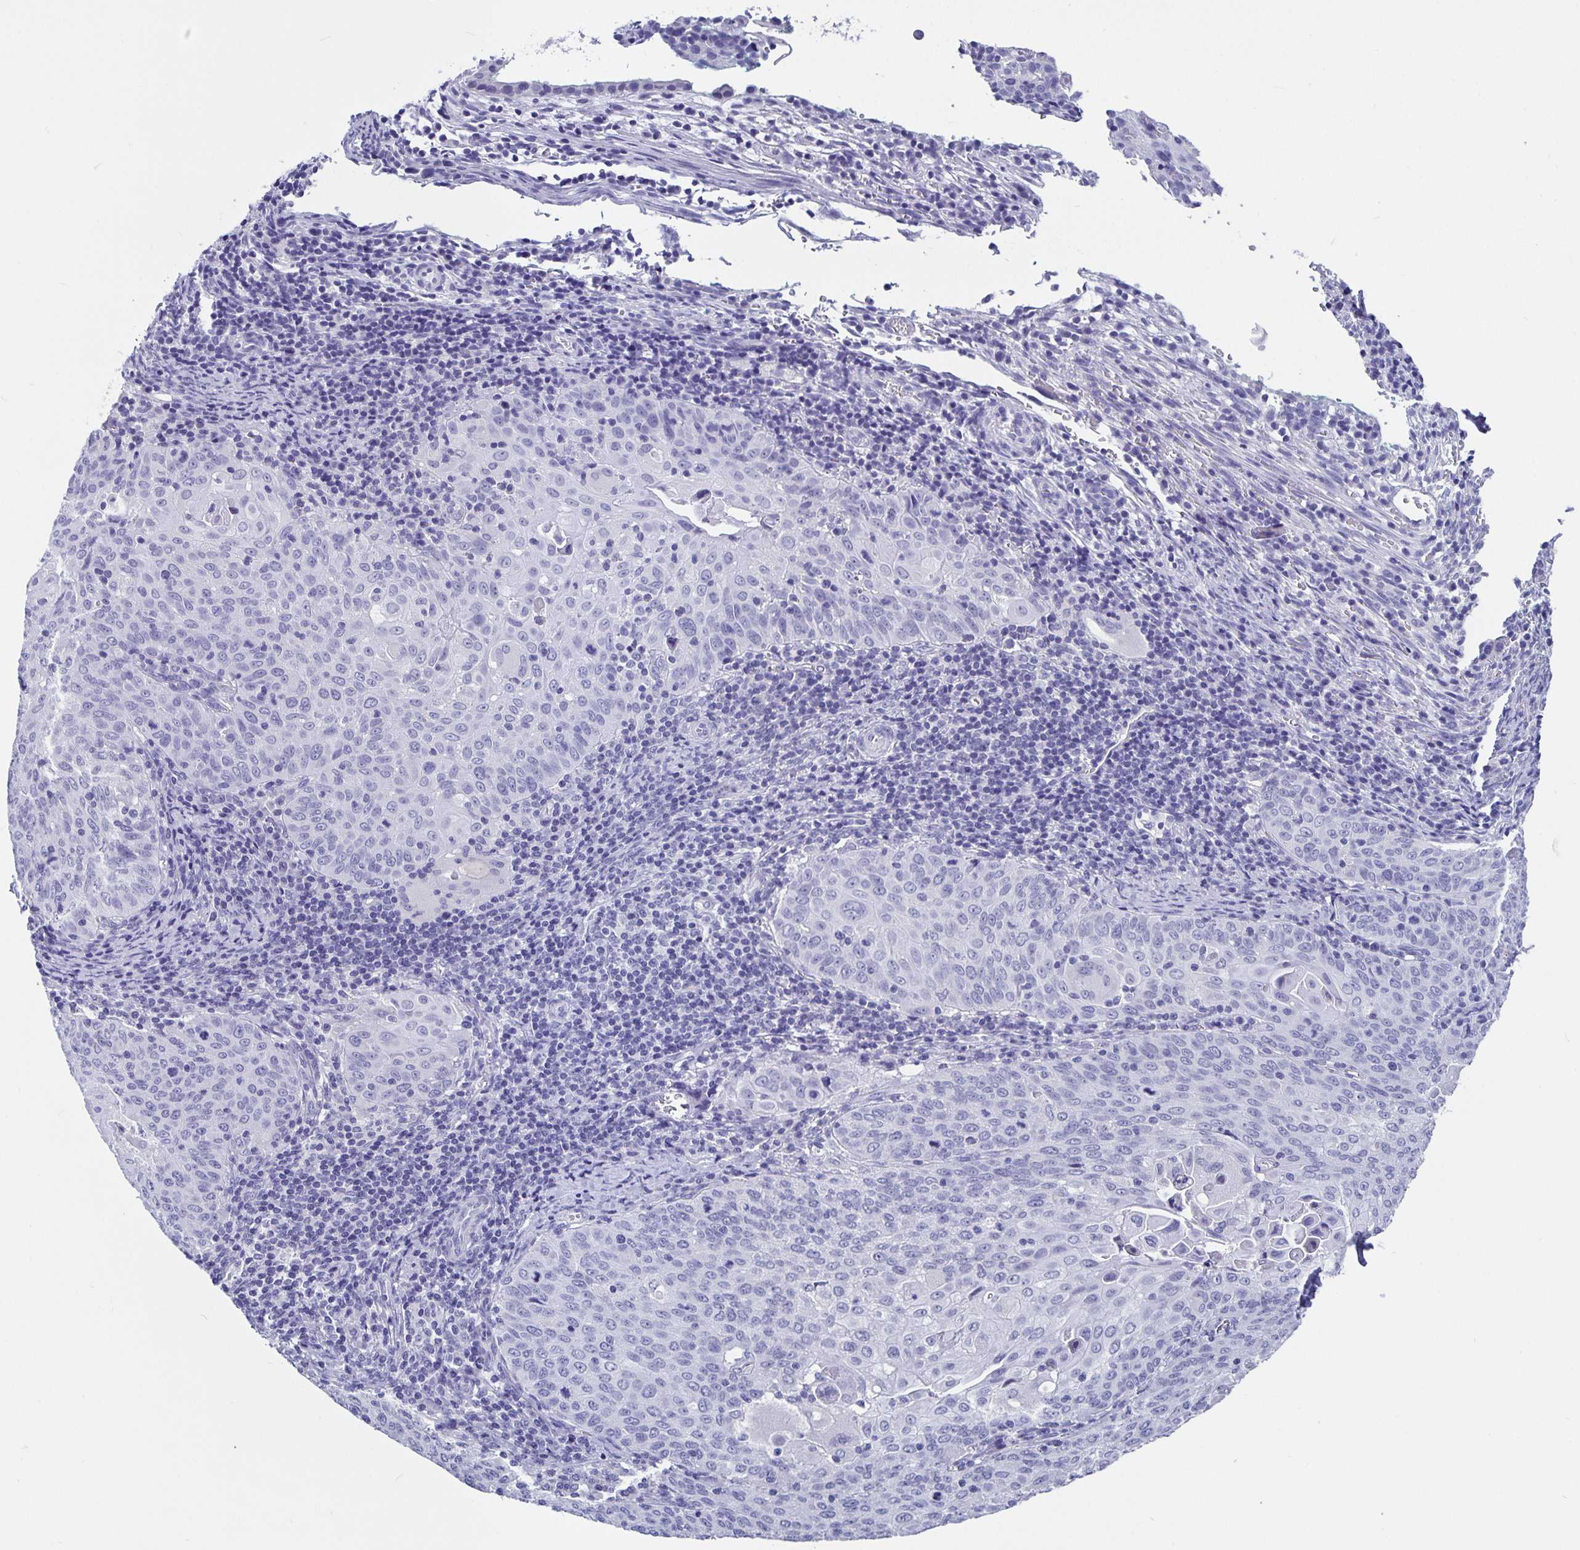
{"staining": {"intensity": "negative", "quantity": "none", "location": "none"}, "tissue": "cervical cancer", "cell_type": "Tumor cells", "image_type": "cancer", "snomed": [{"axis": "morphology", "description": "Squamous cell carcinoma, NOS"}, {"axis": "topography", "description": "Cervix"}], "caption": "This is an IHC histopathology image of cervical squamous cell carcinoma. There is no positivity in tumor cells.", "gene": "ODF3B", "patient": {"sex": "female", "age": 65}}